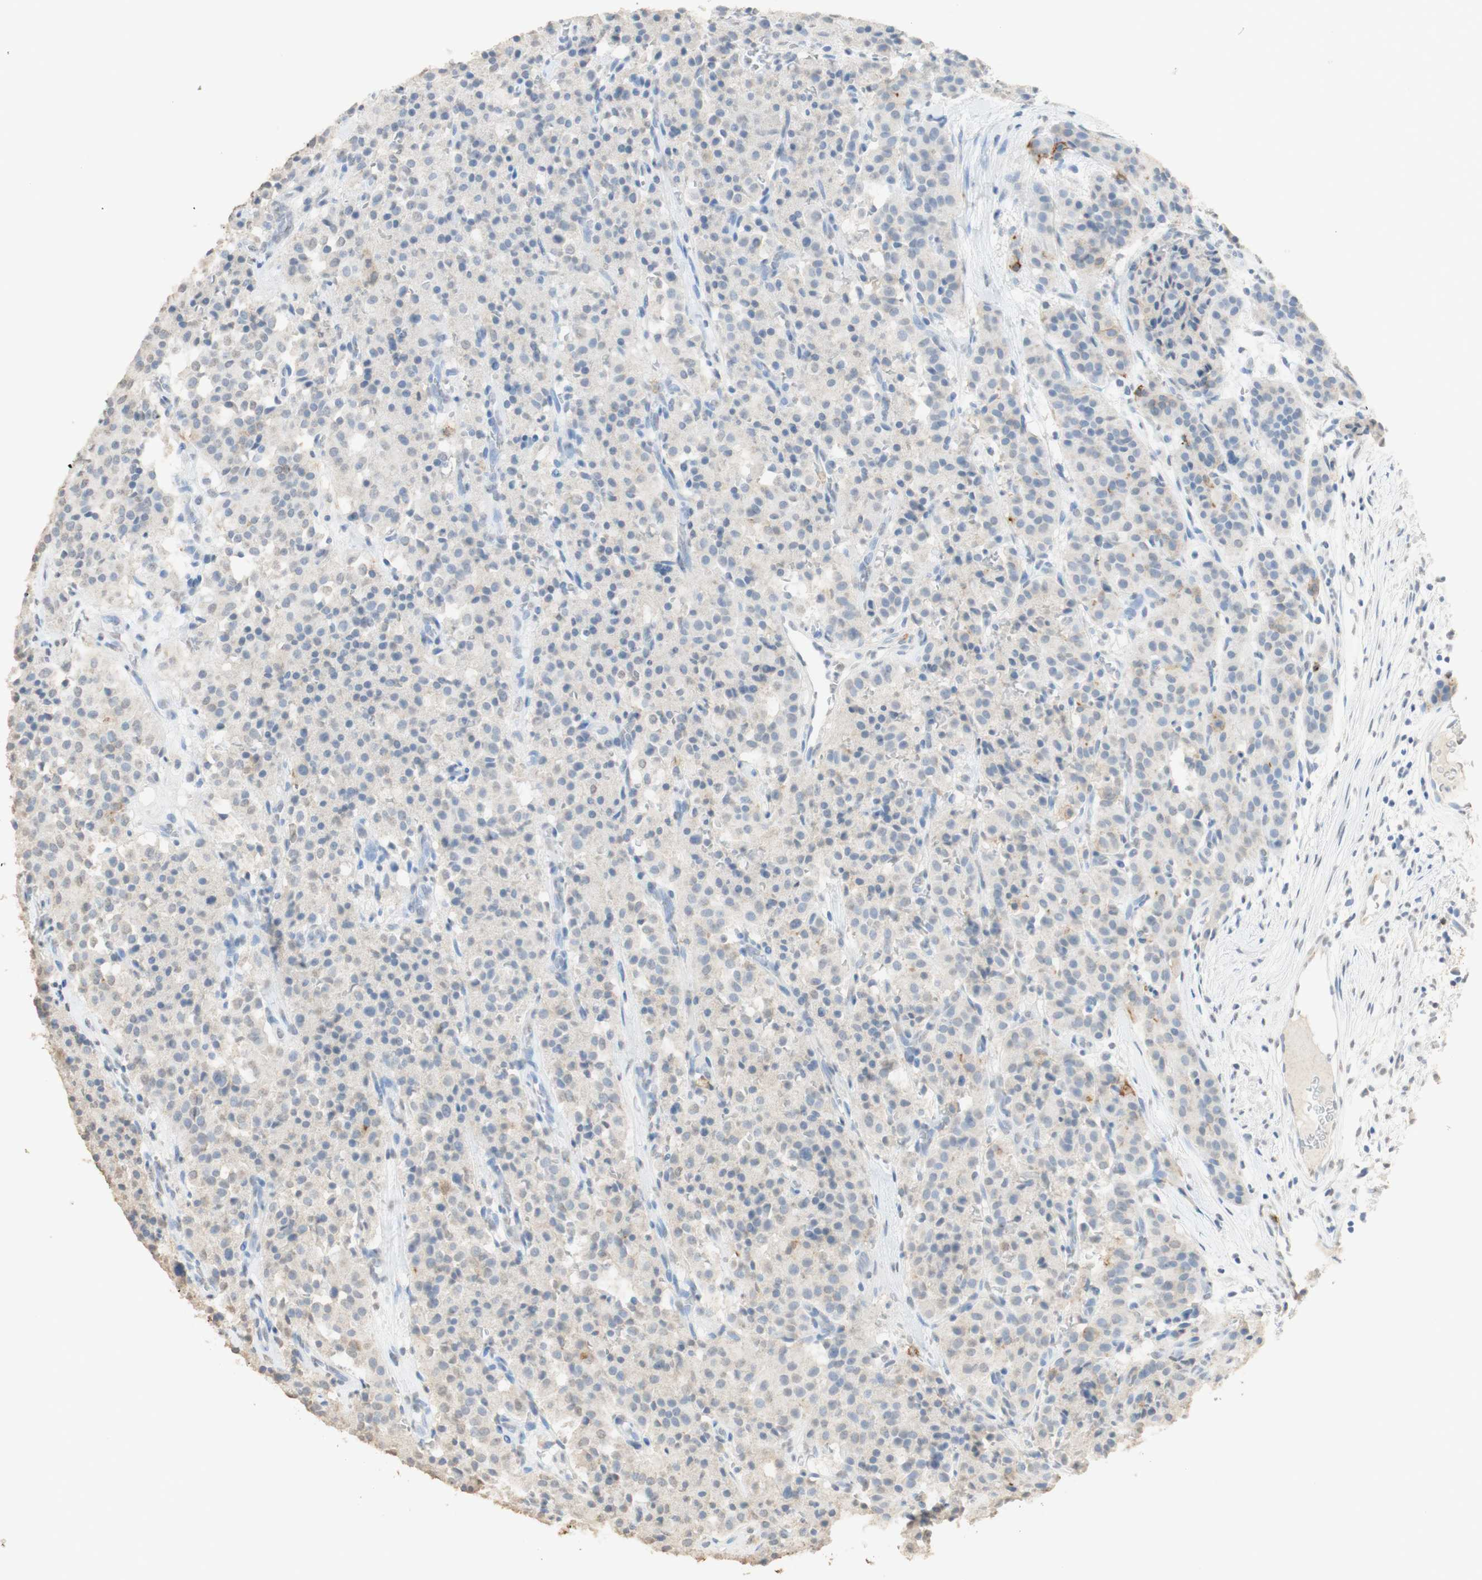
{"staining": {"intensity": "weak", "quantity": "25%-75%", "location": "cytoplasmic/membranous,nuclear"}, "tissue": "carcinoid", "cell_type": "Tumor cells", "image_type": "cancer", "snomed": [{"axis": "morphology", "description": "Carcinoid, malignant, NOS"}, {"axis": "topography", "description": "Lung"}], "caption": "Carcinoid stained with DAB IHC displays low levels of weak cytoplasmic/membranous and nuclear expression in approximately 25%-75% of tumor cells.", "gene": "L1CAM", "patient": {"sex": "male", "age": 30}}